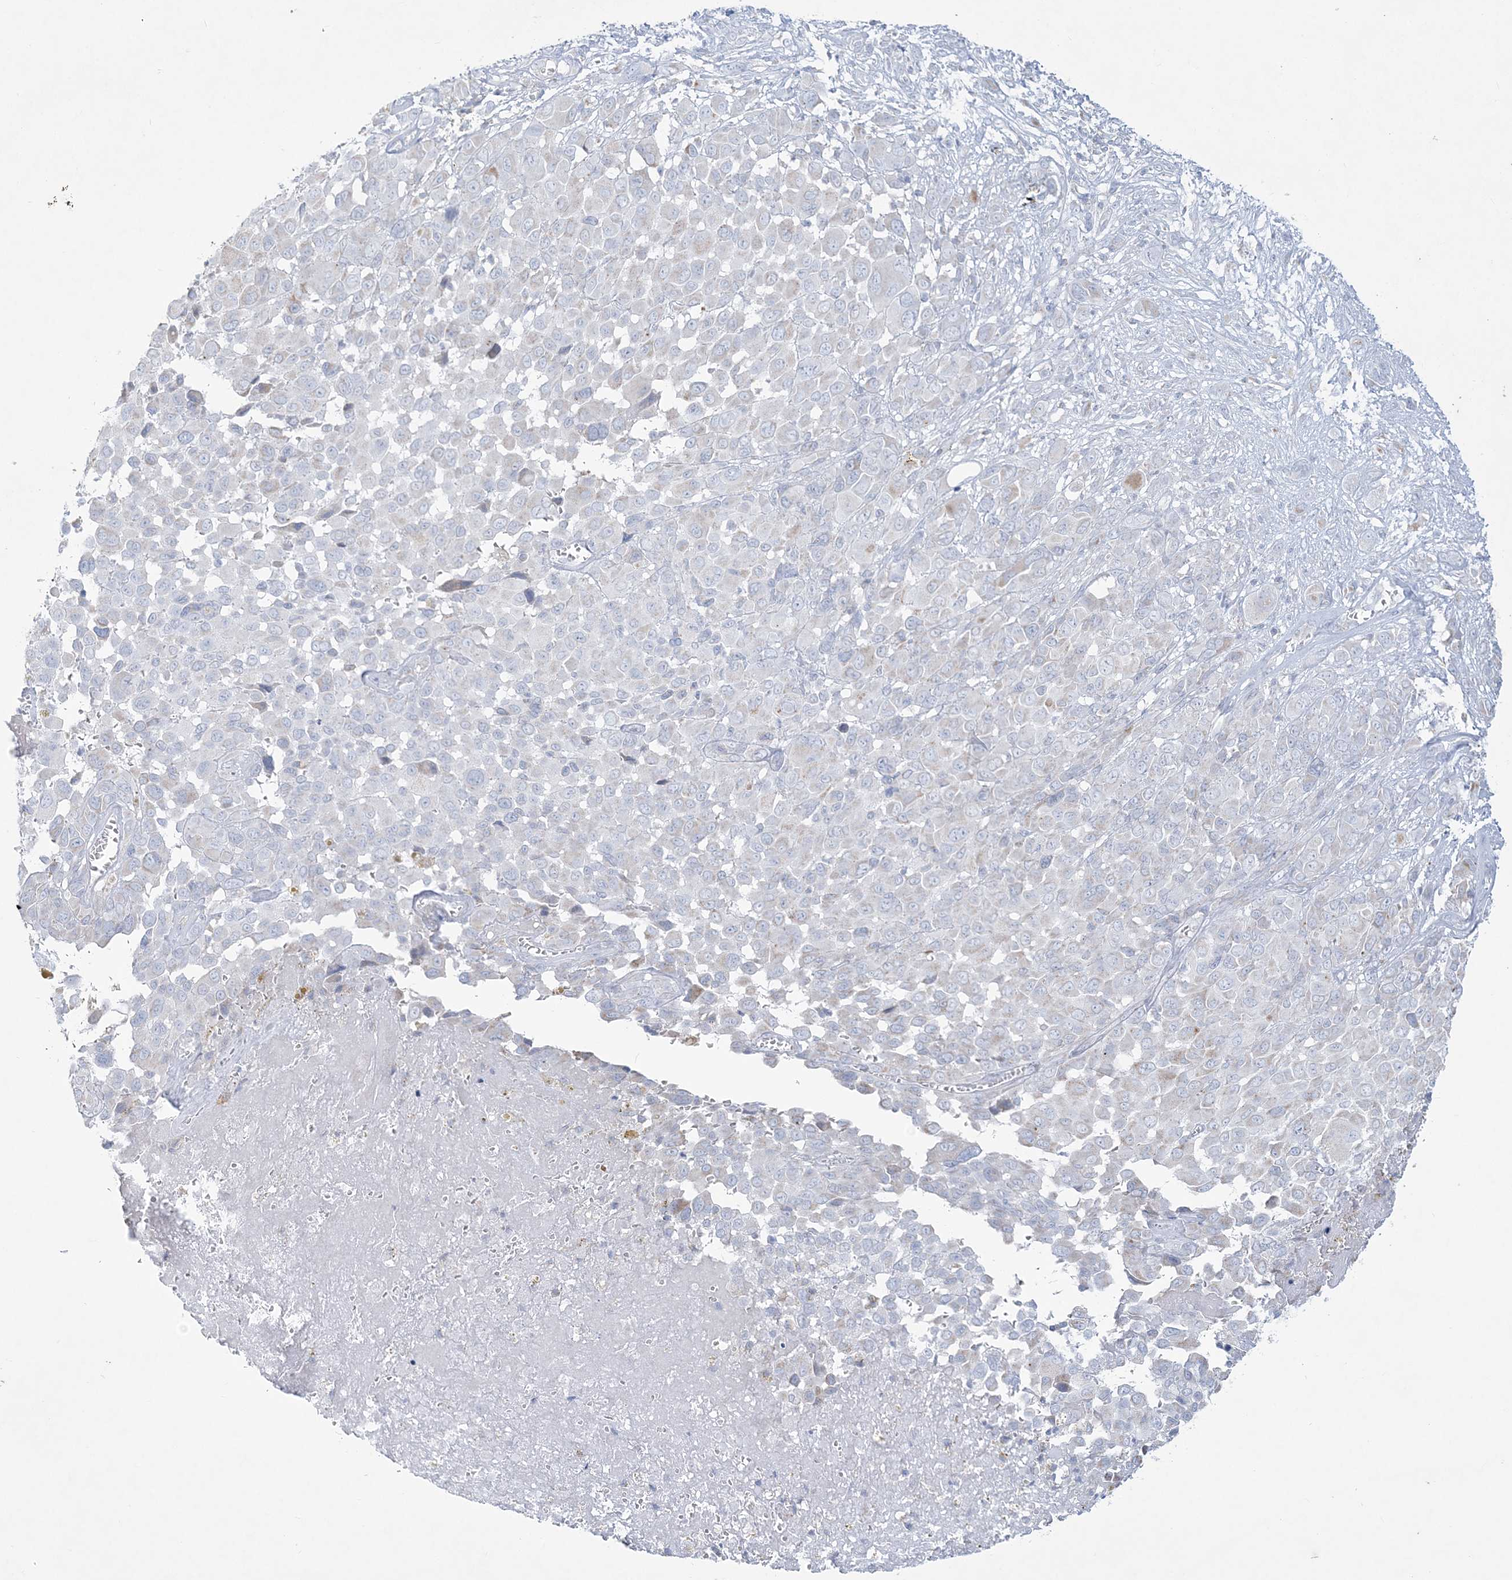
{"staining": {"intensity": "negative", "quantity": "none", "location": "none"}, "tissue": "melanoma", "cell_type": "Tumor cells", "image_type": "cancer", "snomed": [{"axis": "morphology", "description": "Malignant melanoma, NOS"}, {"axis": "topography", "description": "Skin of trunk"}], "caption": "Malignant melanoma stained for a protein using immunohistochemistry (IHC) shows no expression tumor cells.", "gene": "TBC1D7", "patient": {"sex": "male", "age": 71}}